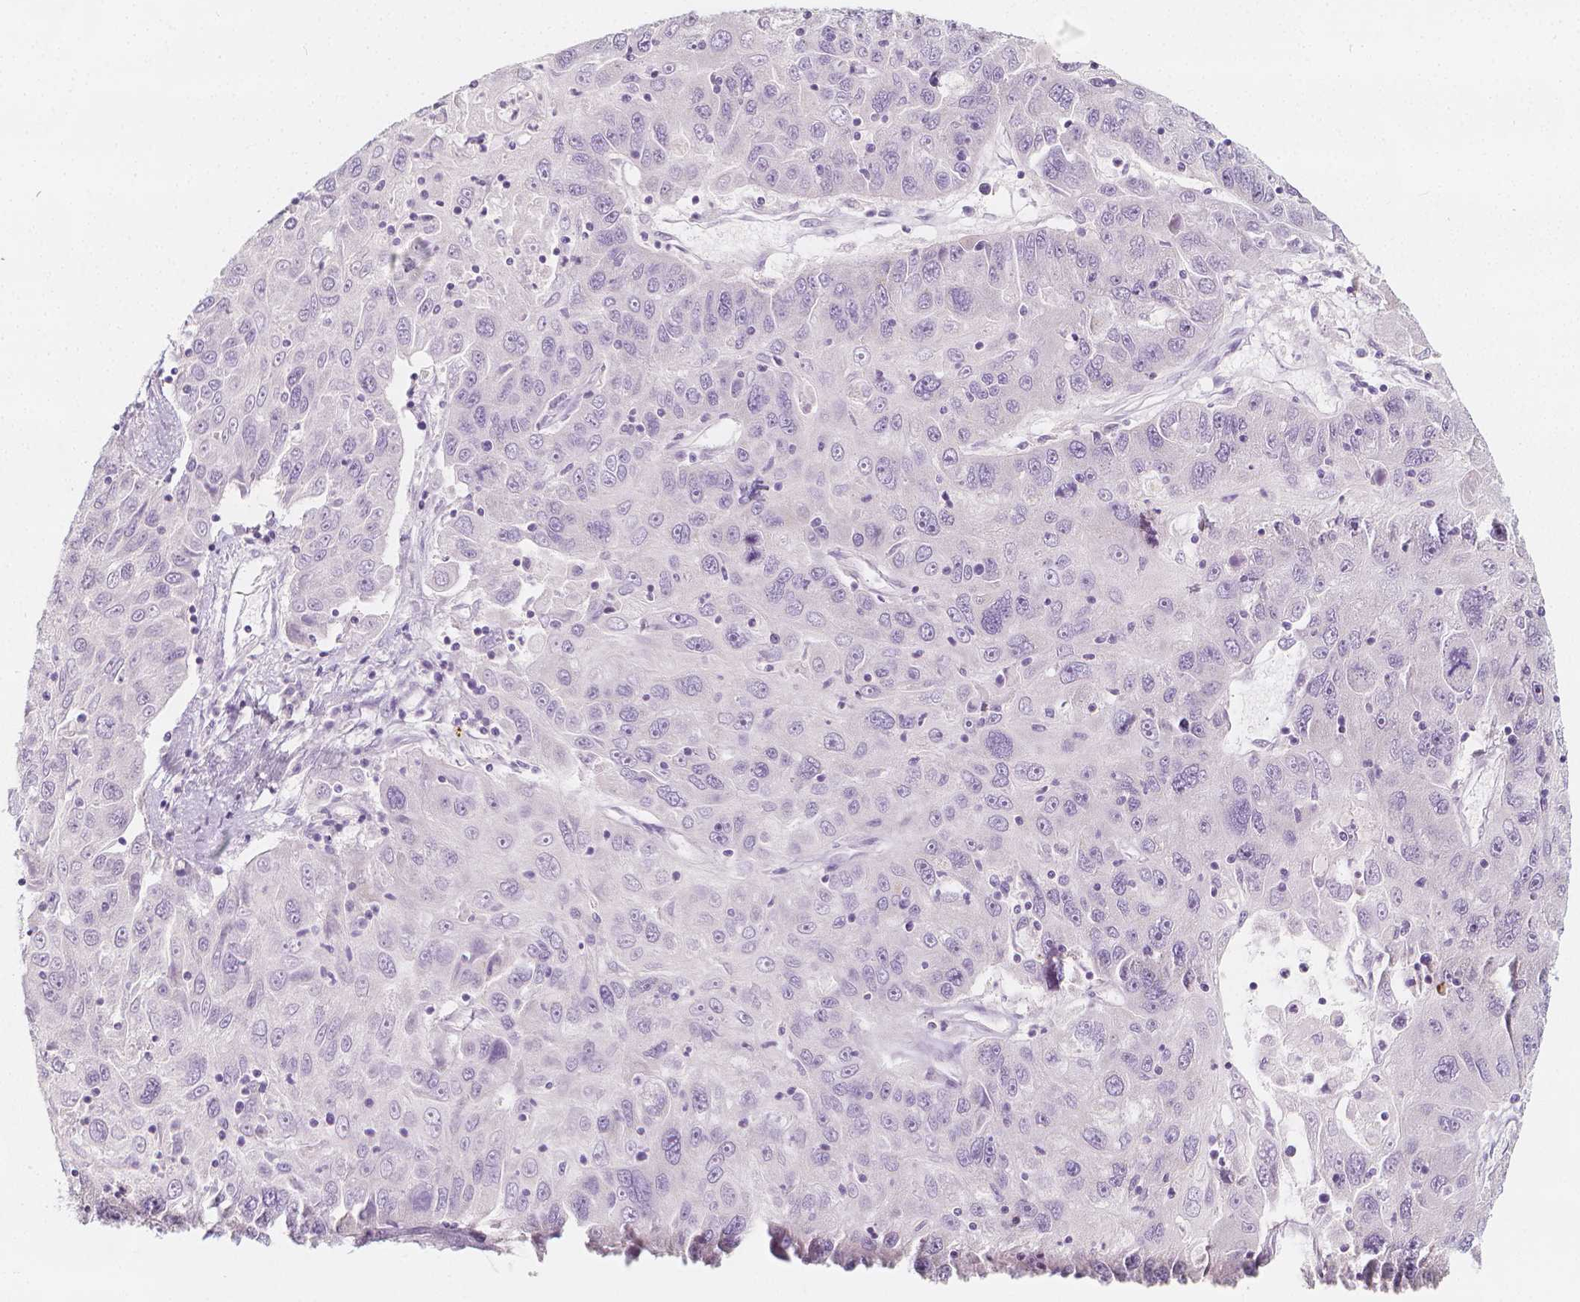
{"staining": {"intensity": "negative", "quantity": "none", "location": "none"}, "tissue": "stomach cancer", "cell_type": "Tumor cells", "image_type": "cancer", "snomed": [{"axis": "morphology", "description": "Adenocarcinoma, NOS"}, {"axis": "topography", "description": "Stomach"}], "caption": "Micrograph shows no protein expression in tumor cells of stomach cancer (adenocarcinoma) tissue.", "gene": "RBFOX1", "patient": {"sex": "male", "age": 56}}